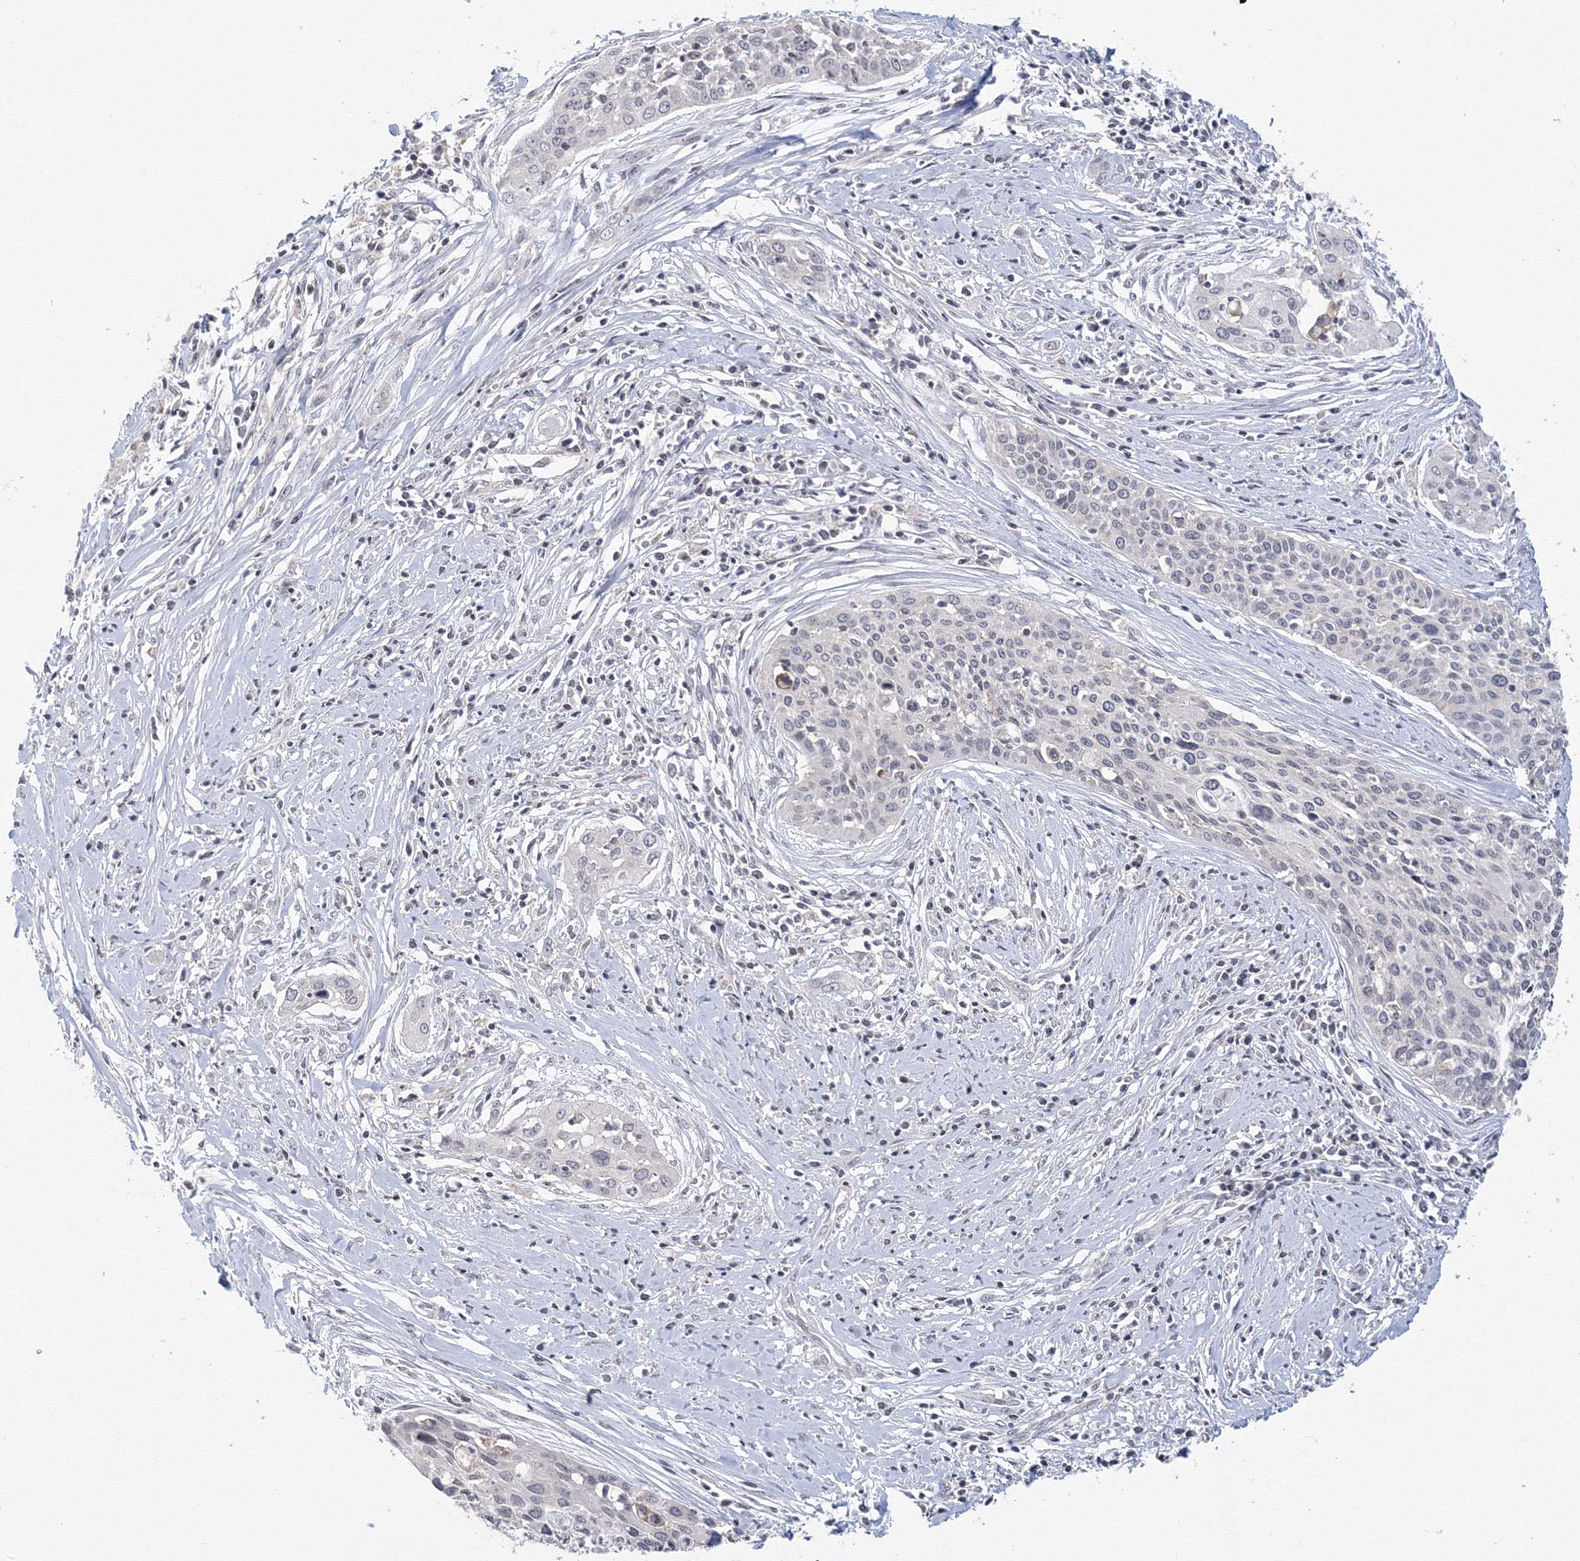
{"staining": {"intensity": "negative", "quantity": "none", "location": "none"}, "tissue": "cervical cancer", "cell_type": "Tumor cells", "image_type": "cancer", "snomed": [{"axis": "morphology", "description": "Squamous cell carcinoma, NOS"}, {"axis": "topography", "description": "Cervix"}], "caption": "An immunohistochemistry image of squamous cell carcinoma (cervical) is shown. There is no staining in tumor cells of squamous cell carcinoma (cervical).", "gene": "SLC7A7", "patient": {"sex": "female", "age": 34}}